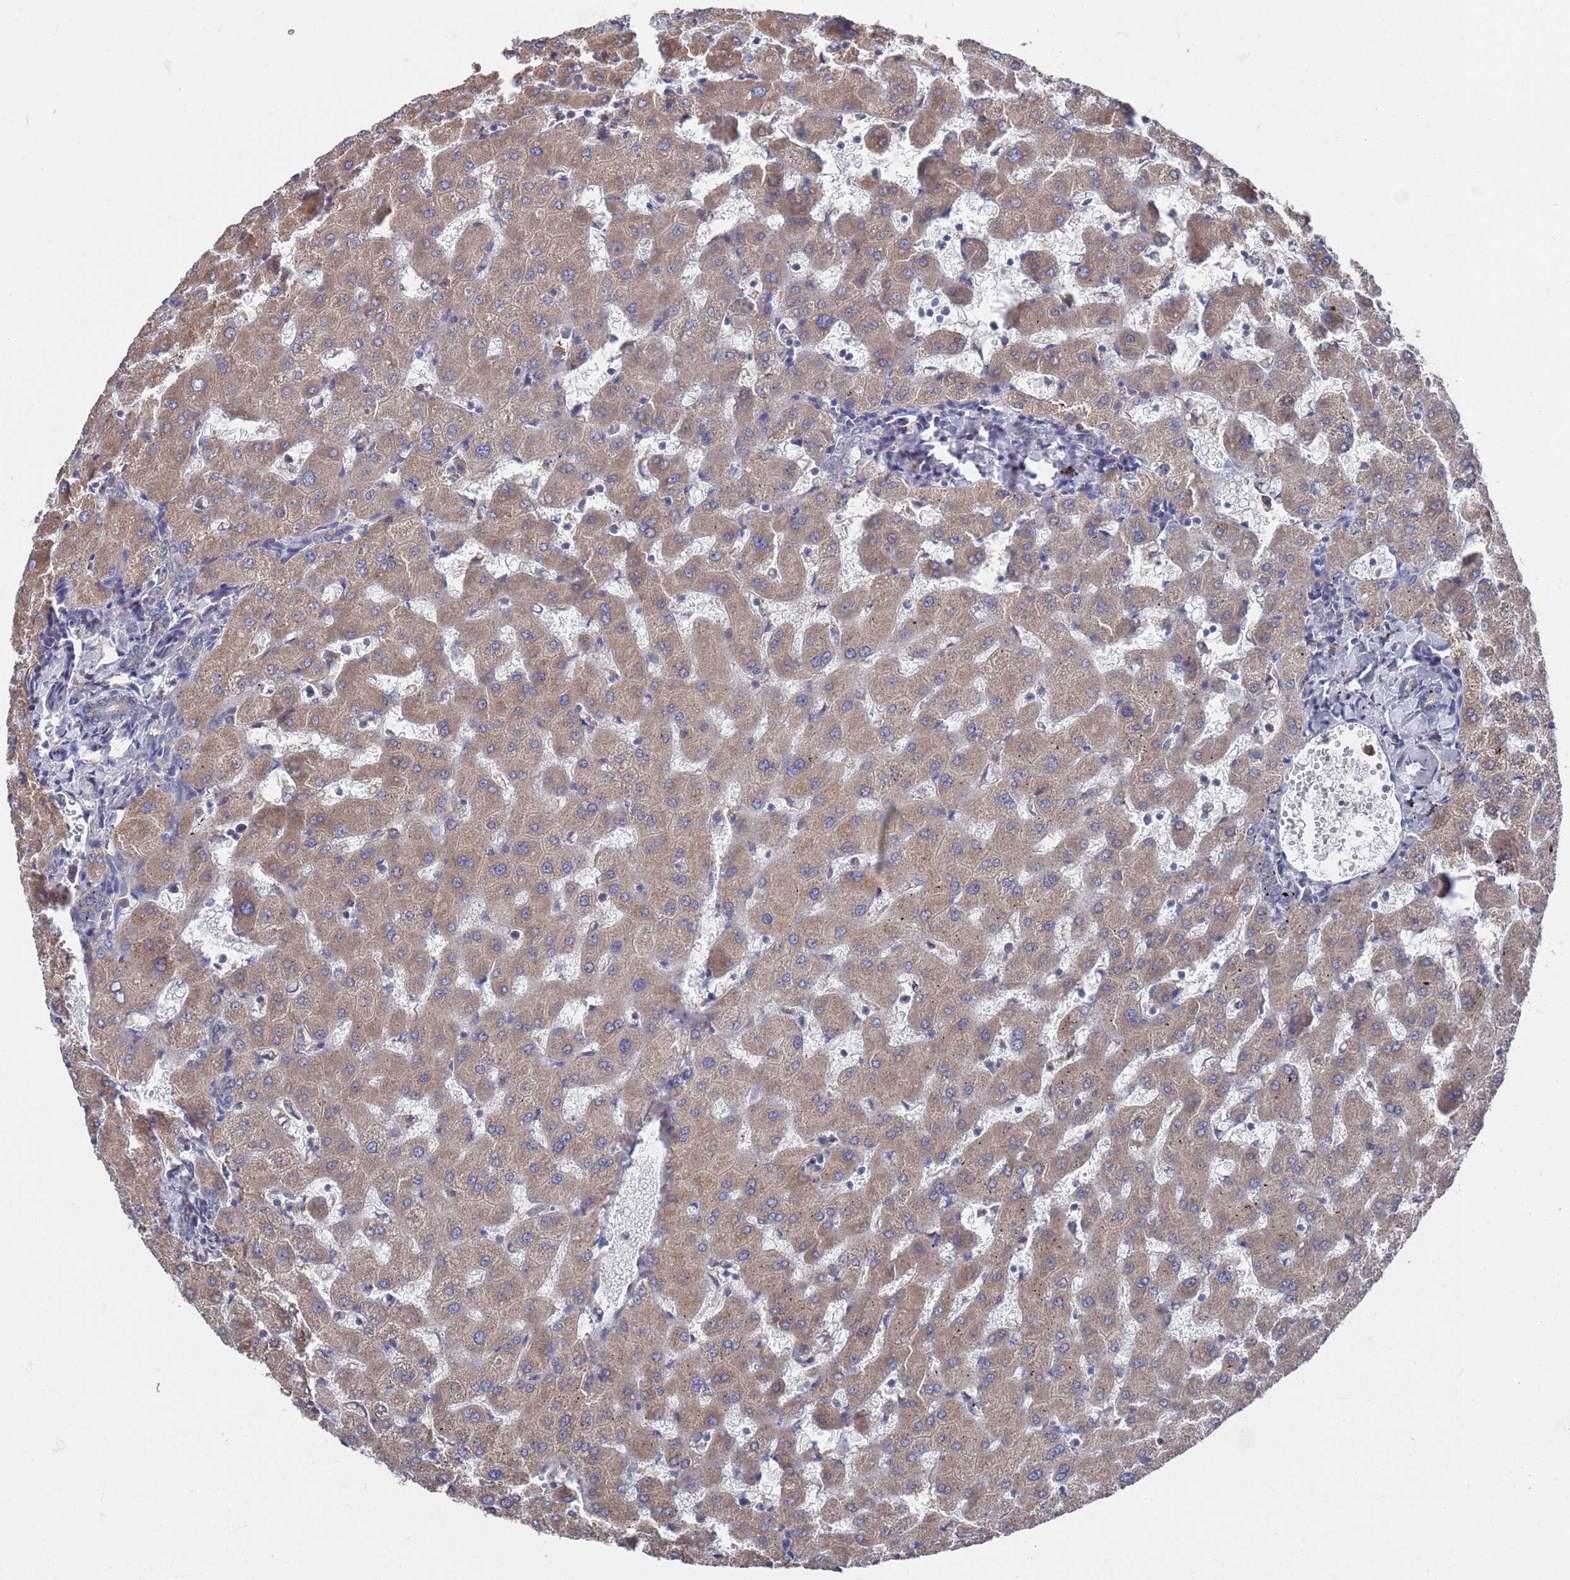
{"staining": {"intensity": "negative", "quantity": "none", "location": "none"}, "tissue": "liver", "cell_type": "Cholangiocytes", "image_type": "normal", "snomed": [{"axis": "morphology", "description": "Normal tissue, NOS"}, {"axis": "topography", "description": "Liver"}], "caption": "High magnification brightfield microscopy of unremarkable liver stained with DAB (3,3'-diaminobenzidine) (brown) and counterstained with hematoxylin (blue): cholangiocytes show no significant staining. Nuclei are stained in blue.", "gene": "GID8", "patient": {"sex": "female", "age": 63}}